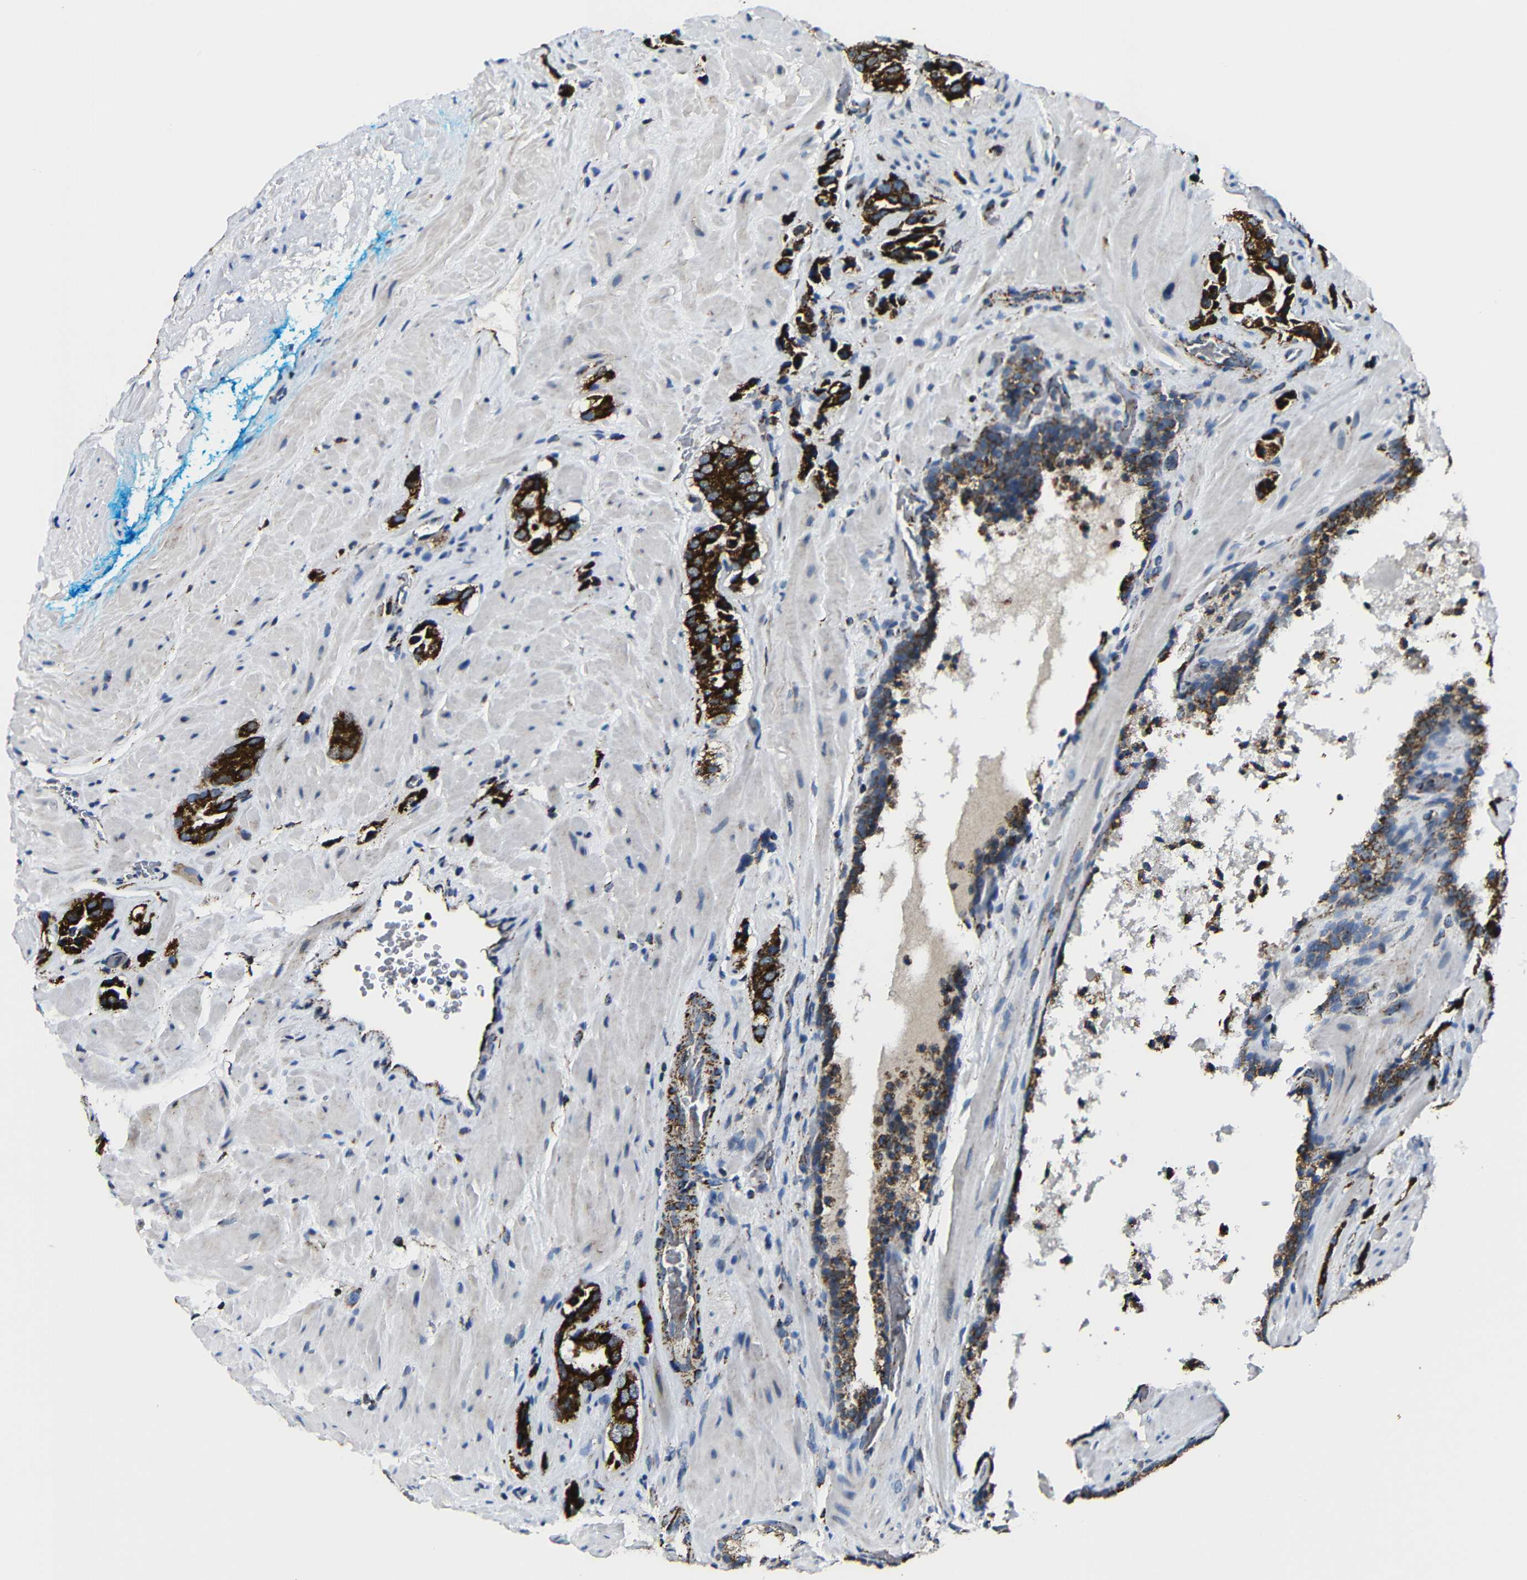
{"staining": {"intensity": "strong", "quantity": ">75%", "location": "cytoplasmic/membranous"}, "tissue": "prostate cancer", "cell_type": "Tumor cells", "image_type": "cancer", "snomed": [{"axis": "morphology", "description": "Adenocarcinoma, High grade"}, {"axis": "topography", "description": "Prostate"}], "caption": "Tumor cells demonstrate strong cytoplasmic/membranous staining in approximately >75% of cells in high-grade adenocarcinoma (prostate). (IHC, brightfield microscopy, high magnification).", "gene": "CA5B", "patient": {"sex": "male", "age": 64}}